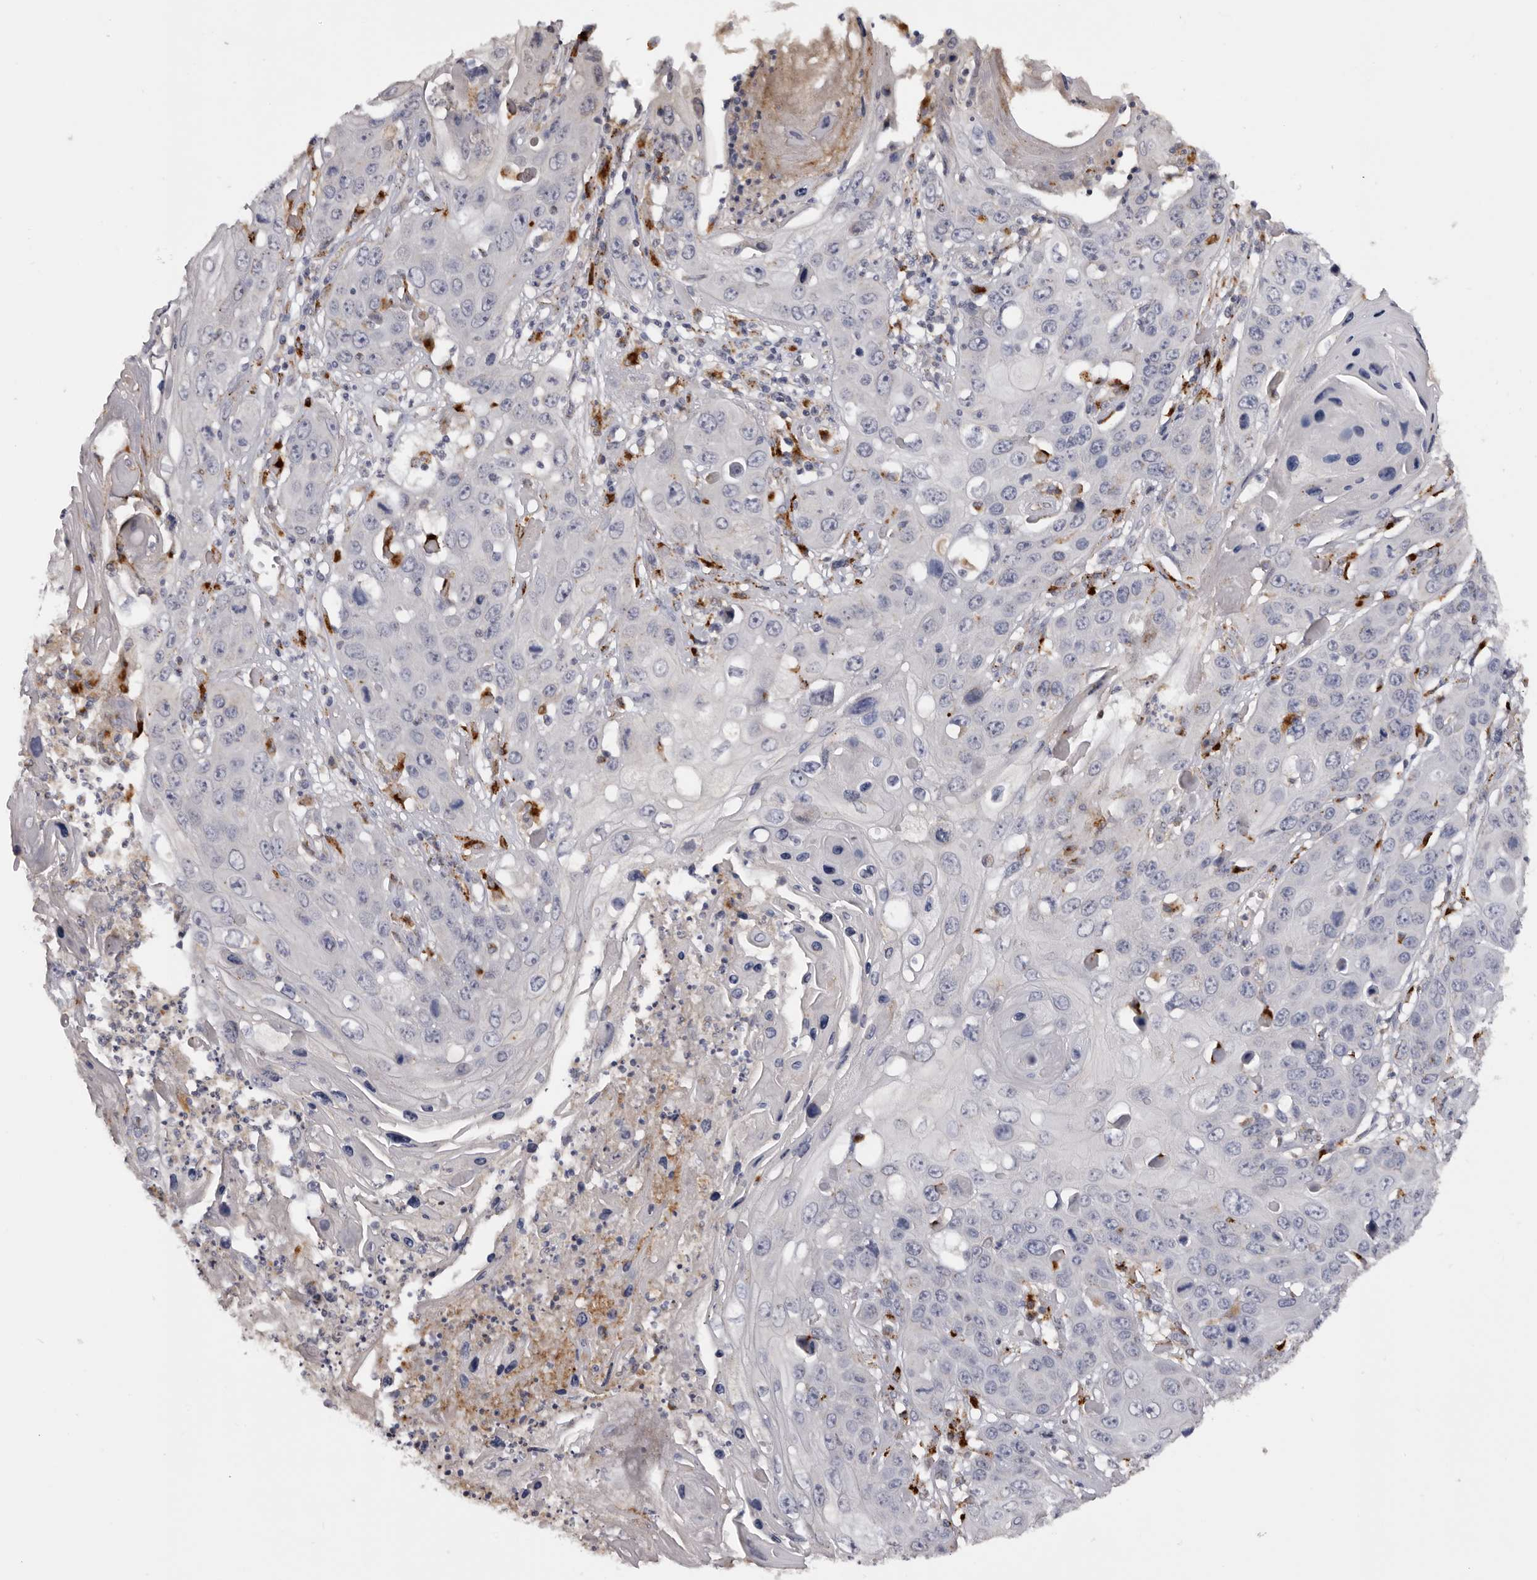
{"staining": {"intensity": "negative", "quantity": "none", "location": "none"}, "tissue": "skin cancer", "cell_type": "Tumor cells", "image_type": "cancer", "snomed": [{"axis": "morphology", "description": "Squamous cell carcinoma, NOS"}, {"axis": "topography", "description": "Skin"}], "caption": "Protein analysis of squamous cell carcinoma (skin) exhibits no significant expression in tumor cells. (Stains: DAB (3,3'-diaminobenzidine) immunohistochemistry (IHC) with hematoxylin counter stain, Microscopy: brightfield microscopy at high magnification).", "gene": "DAP", "patient": {"sex": "male", "age": 55}}